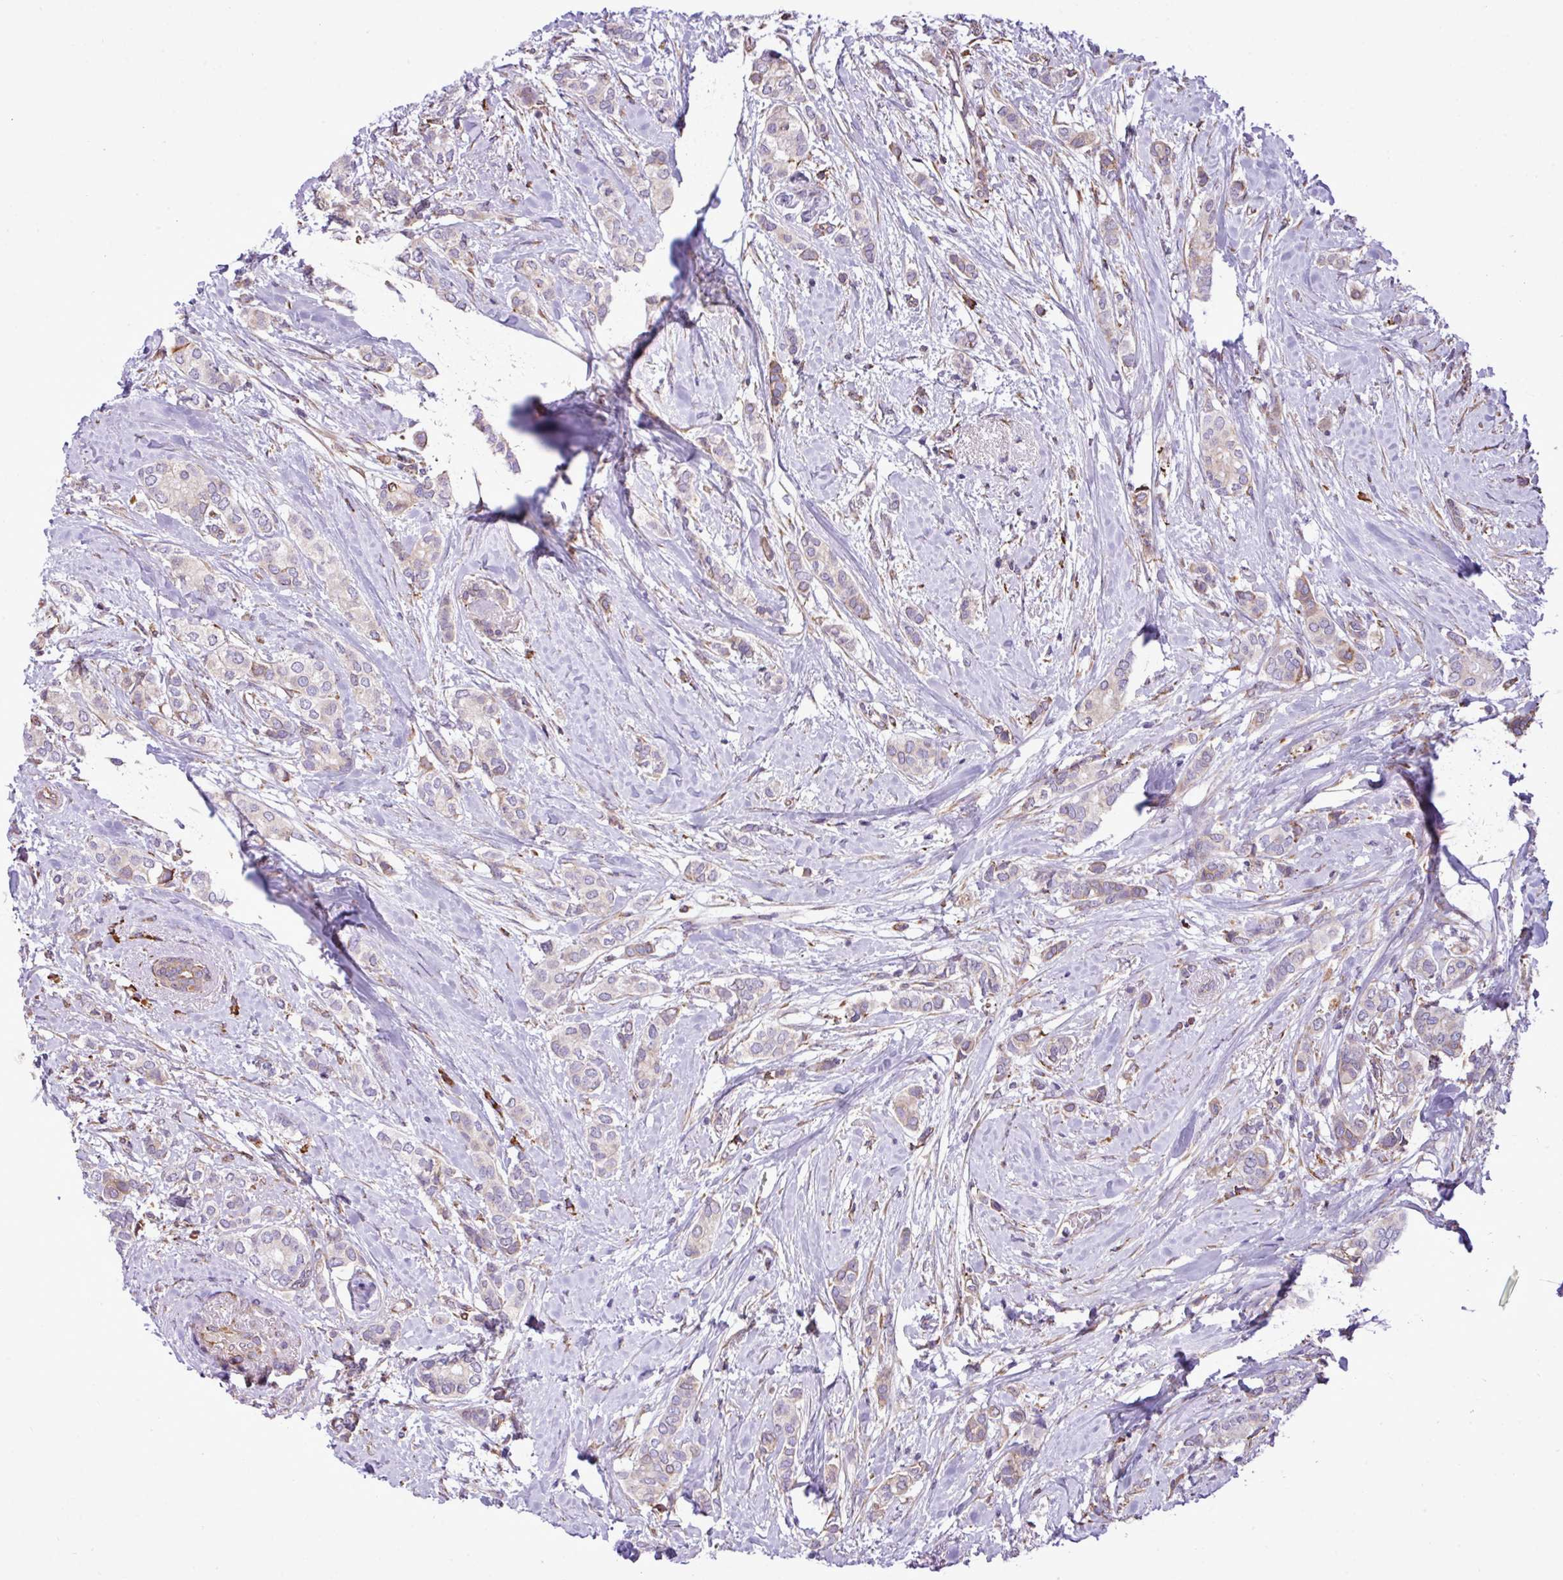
{"staining": {"intensity": "moderate", "quantity": "<25%", "location": "cytoplasmic/membranous"}, "tissue": "breast cancer", "cell_type": "Tumor cells", "image_type": "cancer", "snomed": [{"axis": "morphology", "description": "Duct carcinoma"}, {"axis": "topography", "description": "Breast"}], "caption": "IHC of breast cancer (infiltrating ductal carcinoma) shows low levels of moderate cytoplasmic/membranous positivity in approximately <25% of tumor cells.", "gene": "ZSCAN5A", "patient": {"sex": "female", "age": 73}}